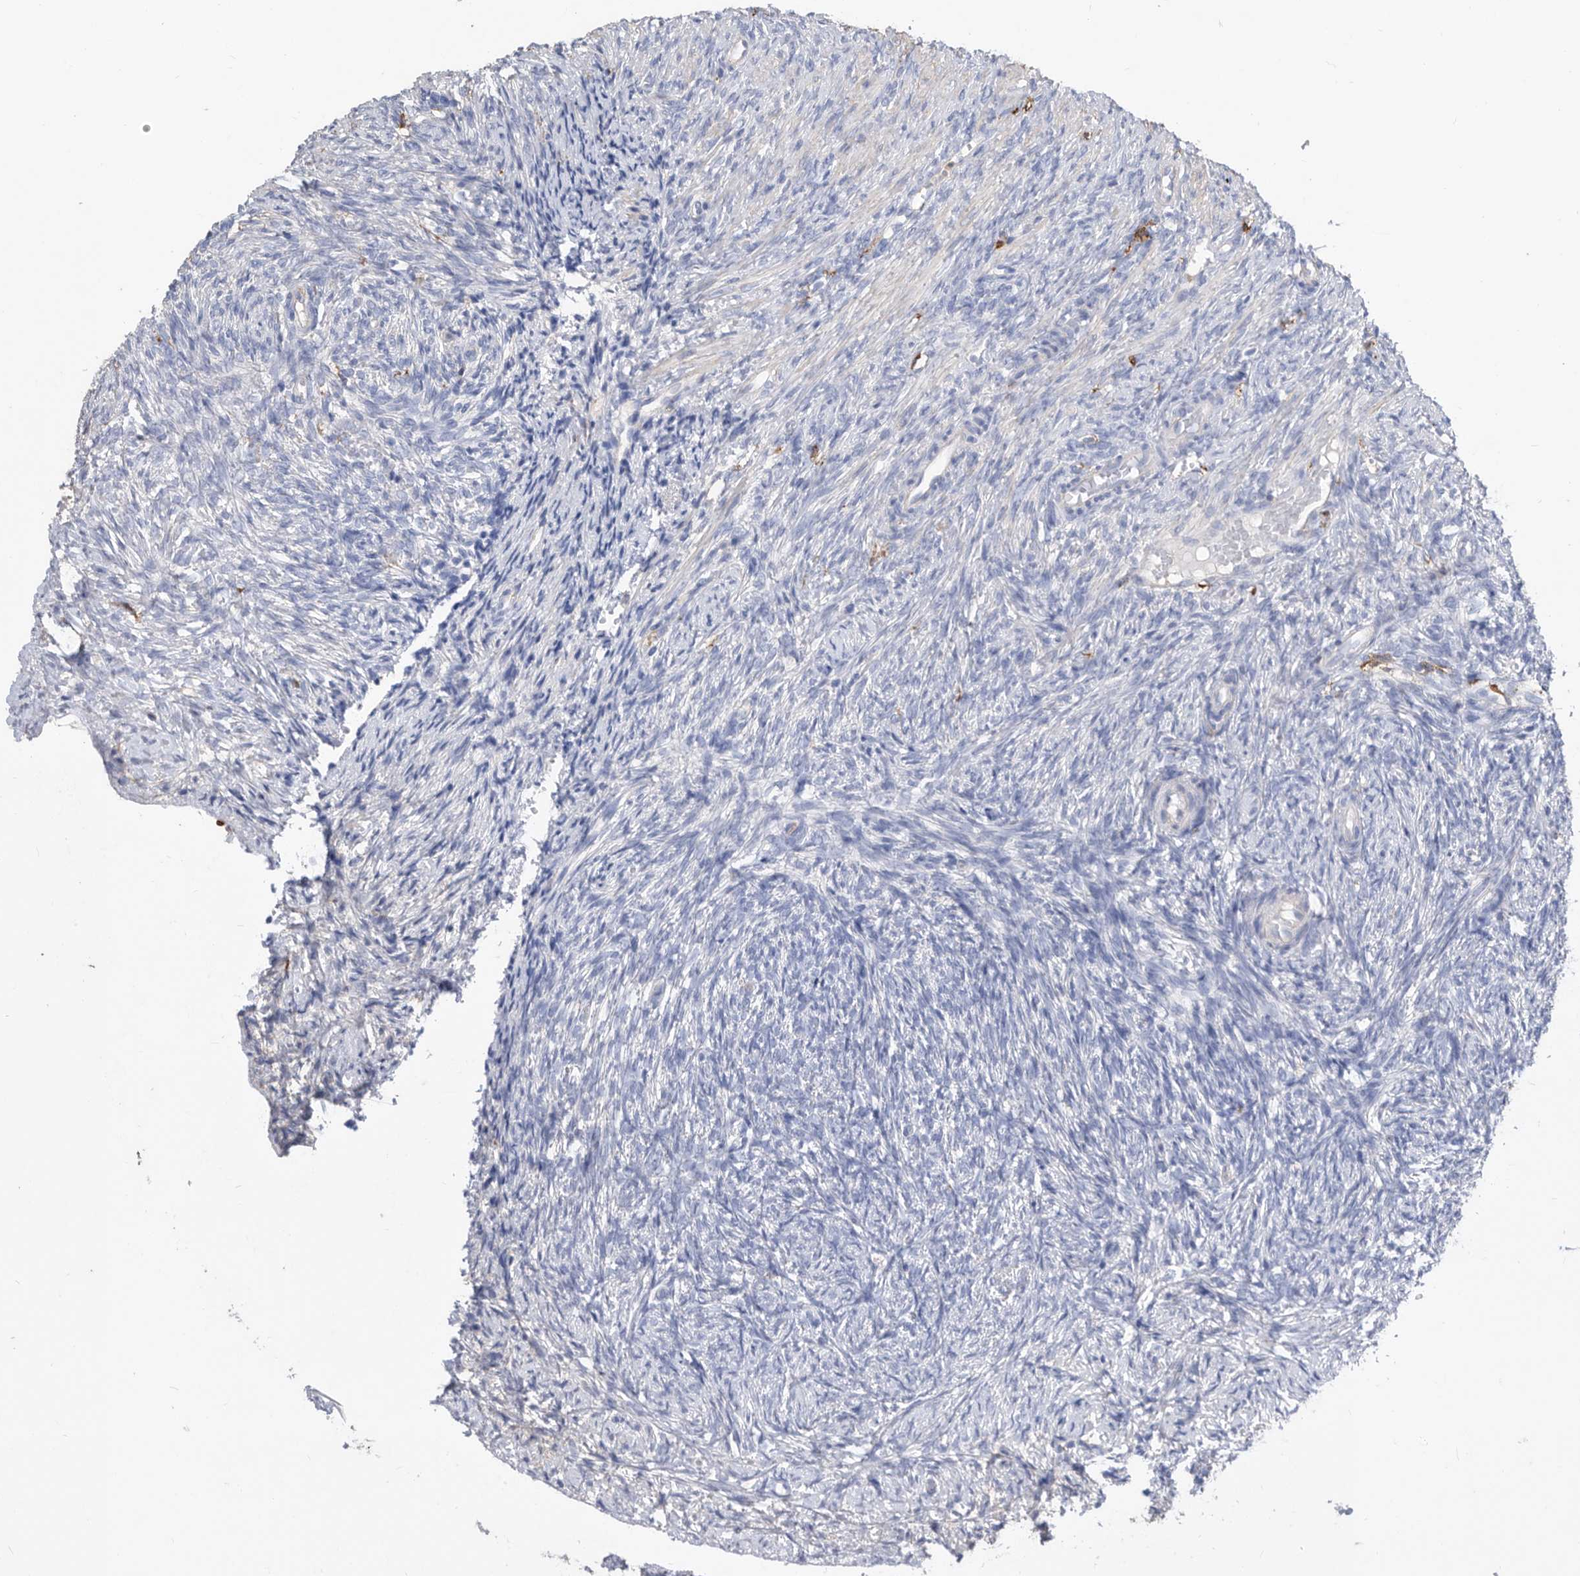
{"staining": {"intensity": "negative", "quantity": "none", "location": "none"}, "tissue": "ovary", "cell_type": "Ovarian stroma cells", "image_type": "normal", "snomed": [{"axis": "morphology", "description": "Normal tissue, NOS"}, {"axis": "topography", "description": "Ovary"}], "caption": "Immunohistochemistry (IHC) histopathology image of normal ovary: human ovary stained with DAB (3,3'-diaminobenzidine) exhibits no significant protein positivity in ovarian stroma cells.", "gene": "MS4A4A", "patient": {"sex": "female", "age": 41}}